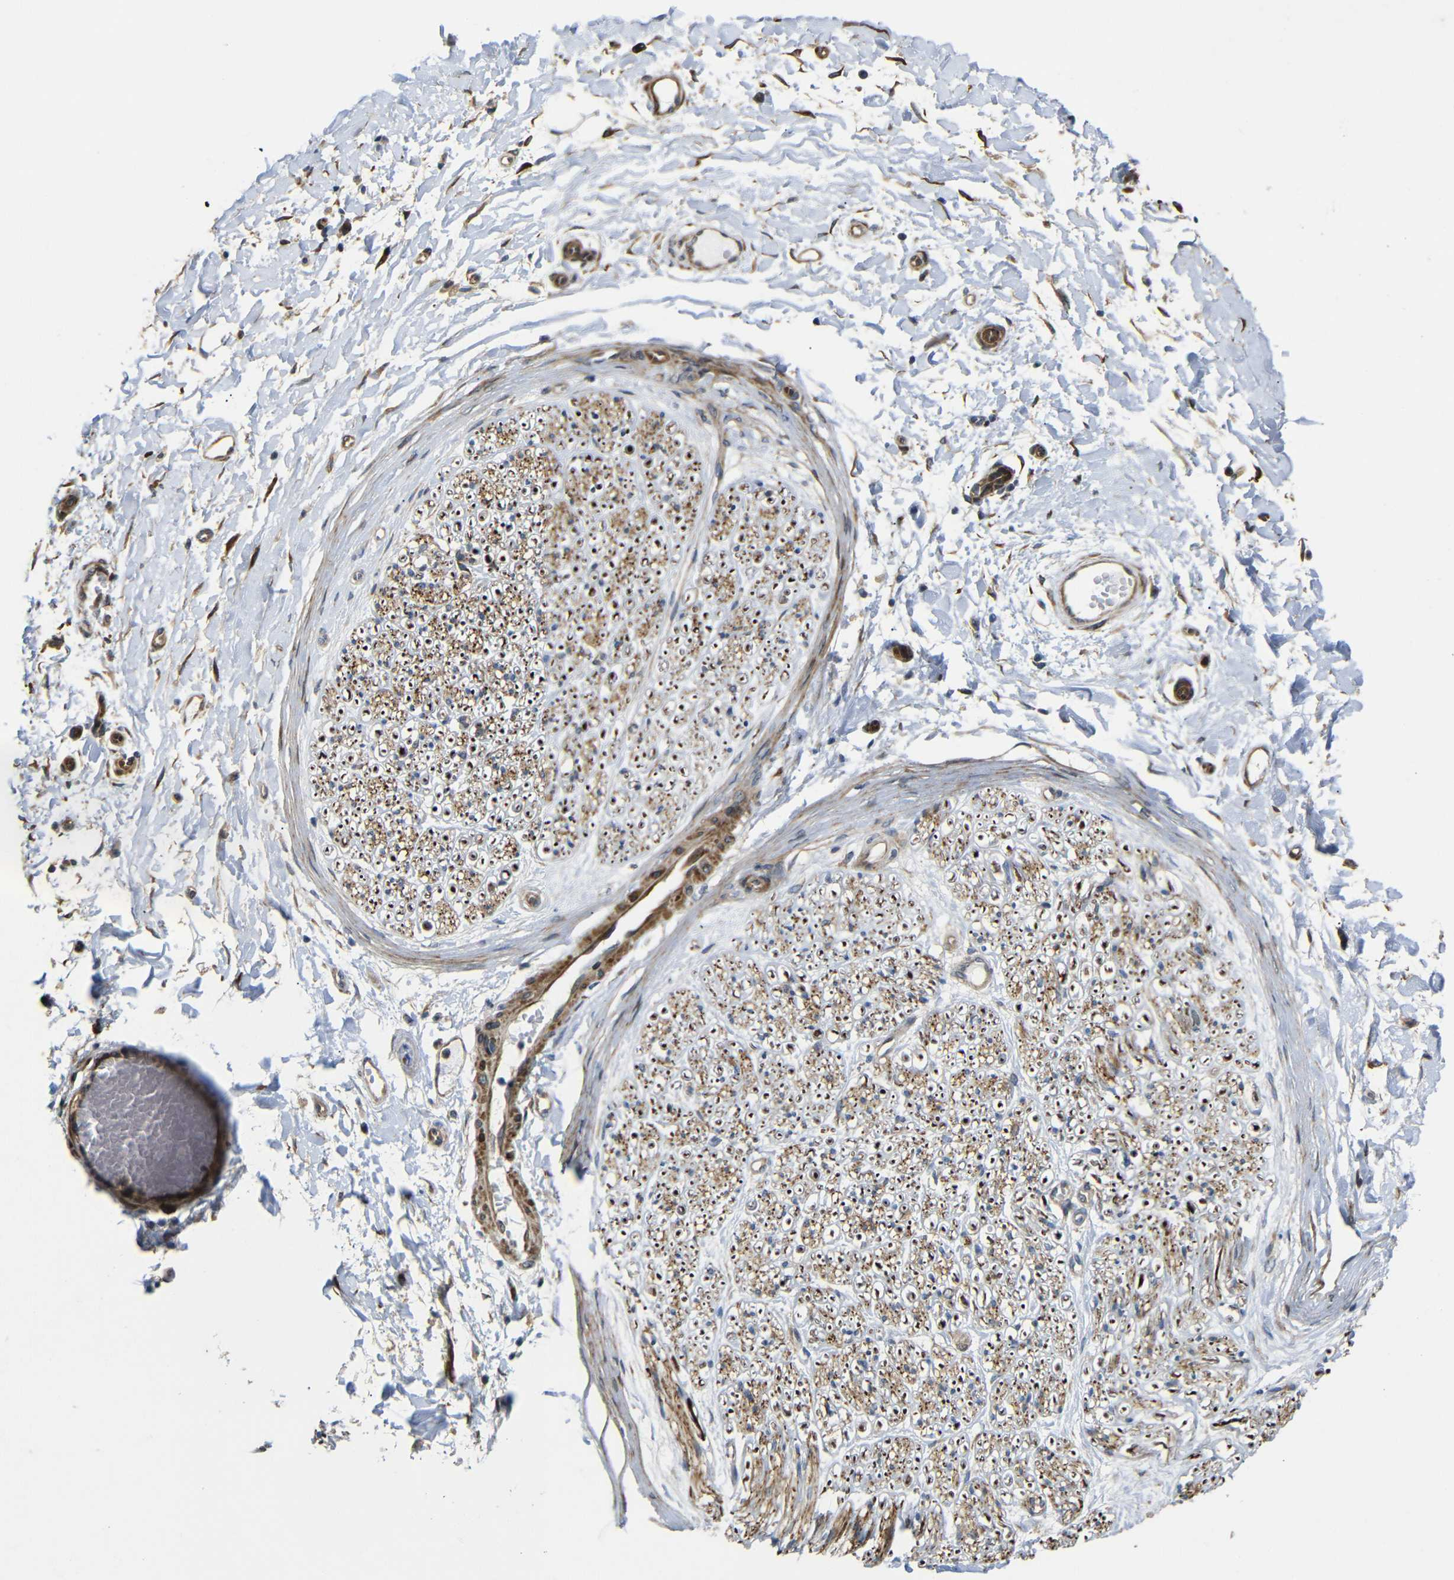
{"staining": {"intensity": "moderate", "quantity": ">75%", "location": "cytoplasmic/membranous"}, "tissue": "adipose tissue", "cell_type": "Adipocytes", "image_type": "normal", "snomed": [{"axis": "morphology", "description": "Normal tissue, NOS"}, {"axis": "morphology", "description": "Squamous cell carcinoma, NOS"}, {"axis": "topography", "description": "Skin"}, {"axis": "topography", "description": "Peripheral nerve tissue"}], "caption": "The histopathology image reveals staining of benign adipose tissue, revealing moderate cytoplasmic/membranous protein staining (brown color) within adipocytes.", "gene": "P3H2", "patient": {"sex": "male", "age": 83}}